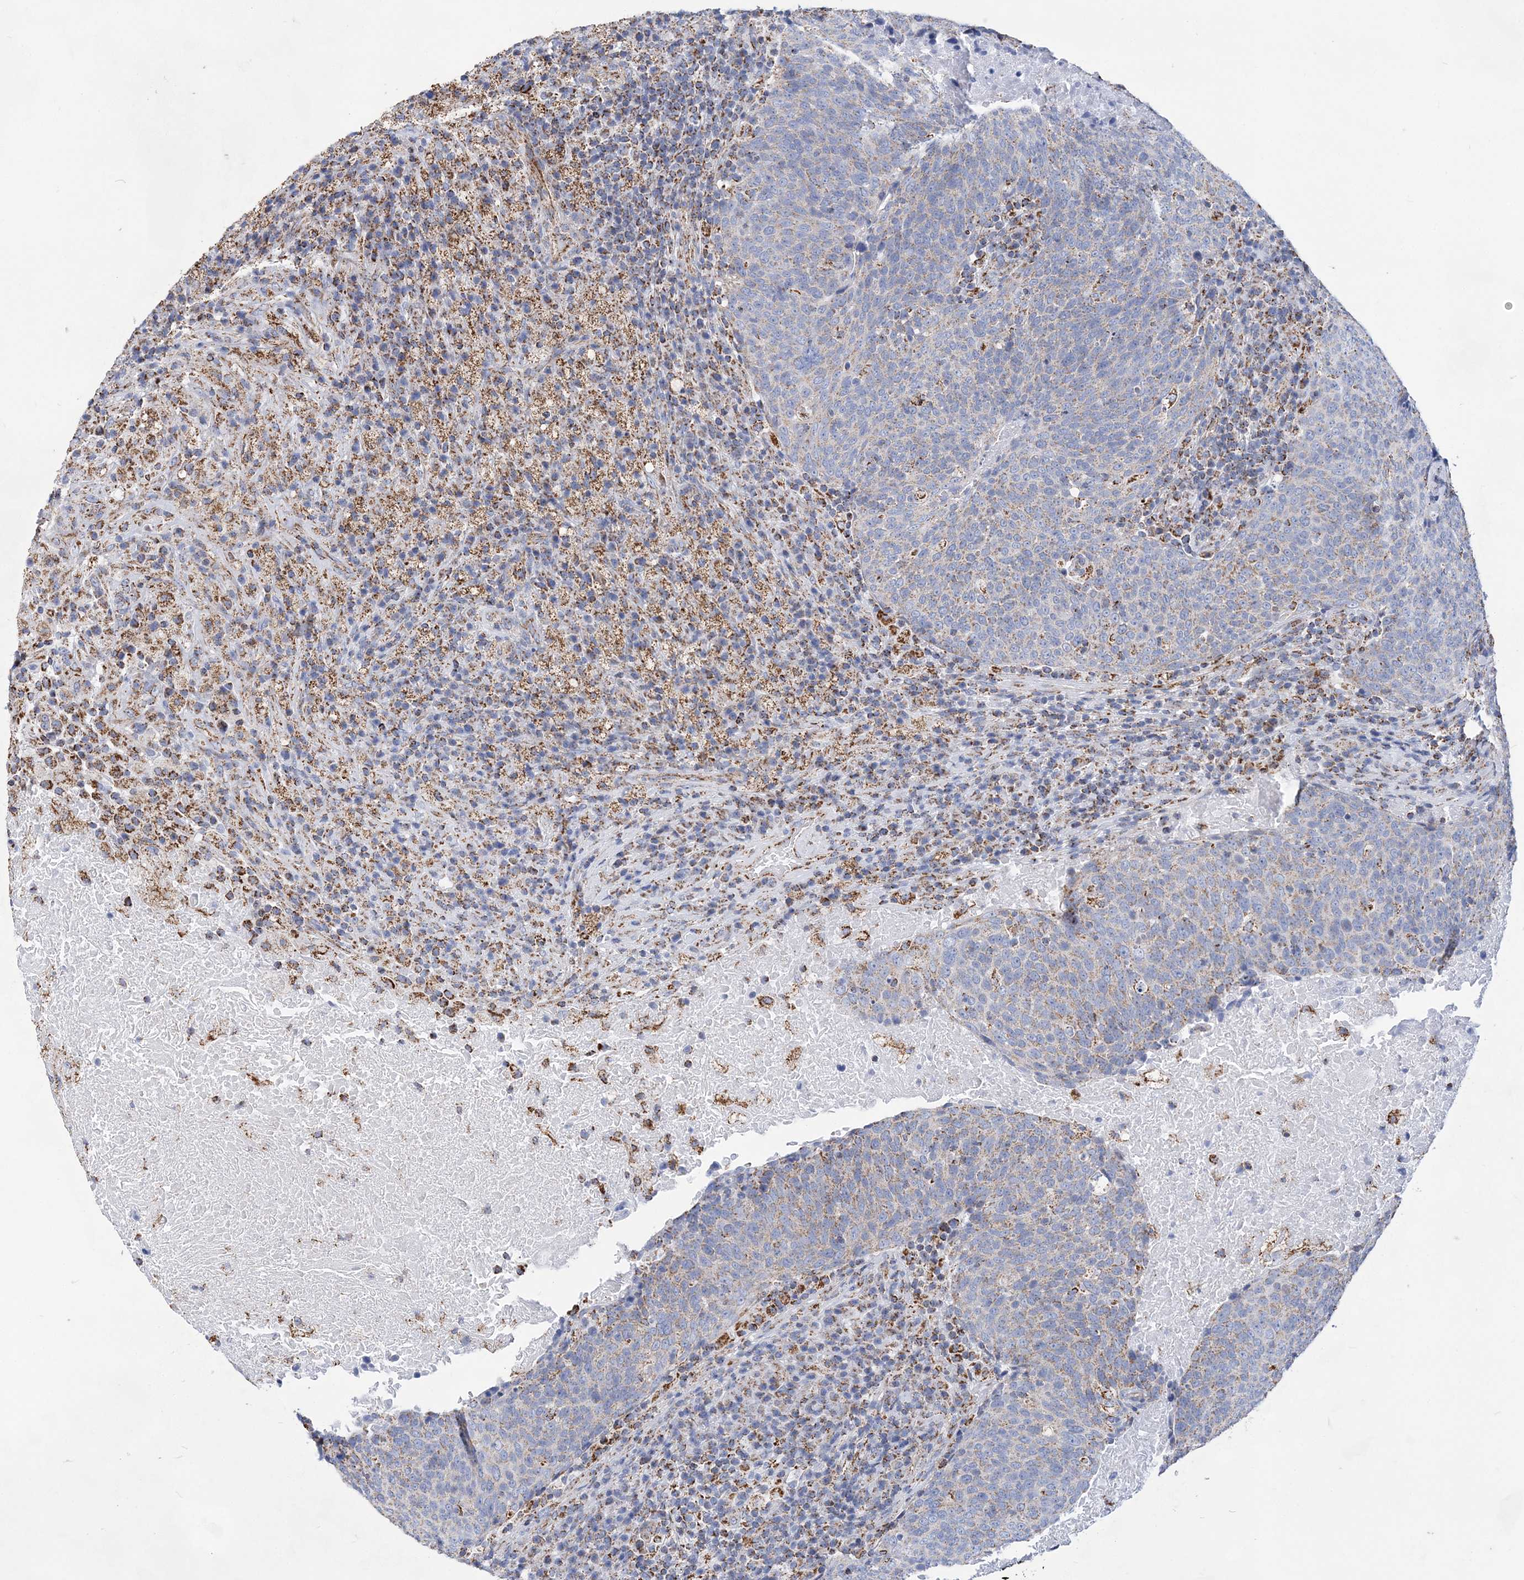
{"staining": {"intensity": "weak", "quantity": "<25%", "location": "cytoplasmic/membranous"}, "tissue": "head and neck cancer", "cell_type": "Tumor cells", "image_type": "cancer", "snomed": [{"axis": "morphology", "description": "Squamous cell carcinoma, NOS"}, {"axis": "morphology", "description": "Squamous cell carcinoma, metastatic, NOS"}, {"axis": "topography", "description": "Lymph node"}, {"axis": "topography", "description": "Head-Neck"}], "caption": "Head and neck cancer stained for a protein using immunohistochemistry reveals no staining tumor cells.", "gene": "ACOT9", "patient": {"sex": "male", "age": 62}}